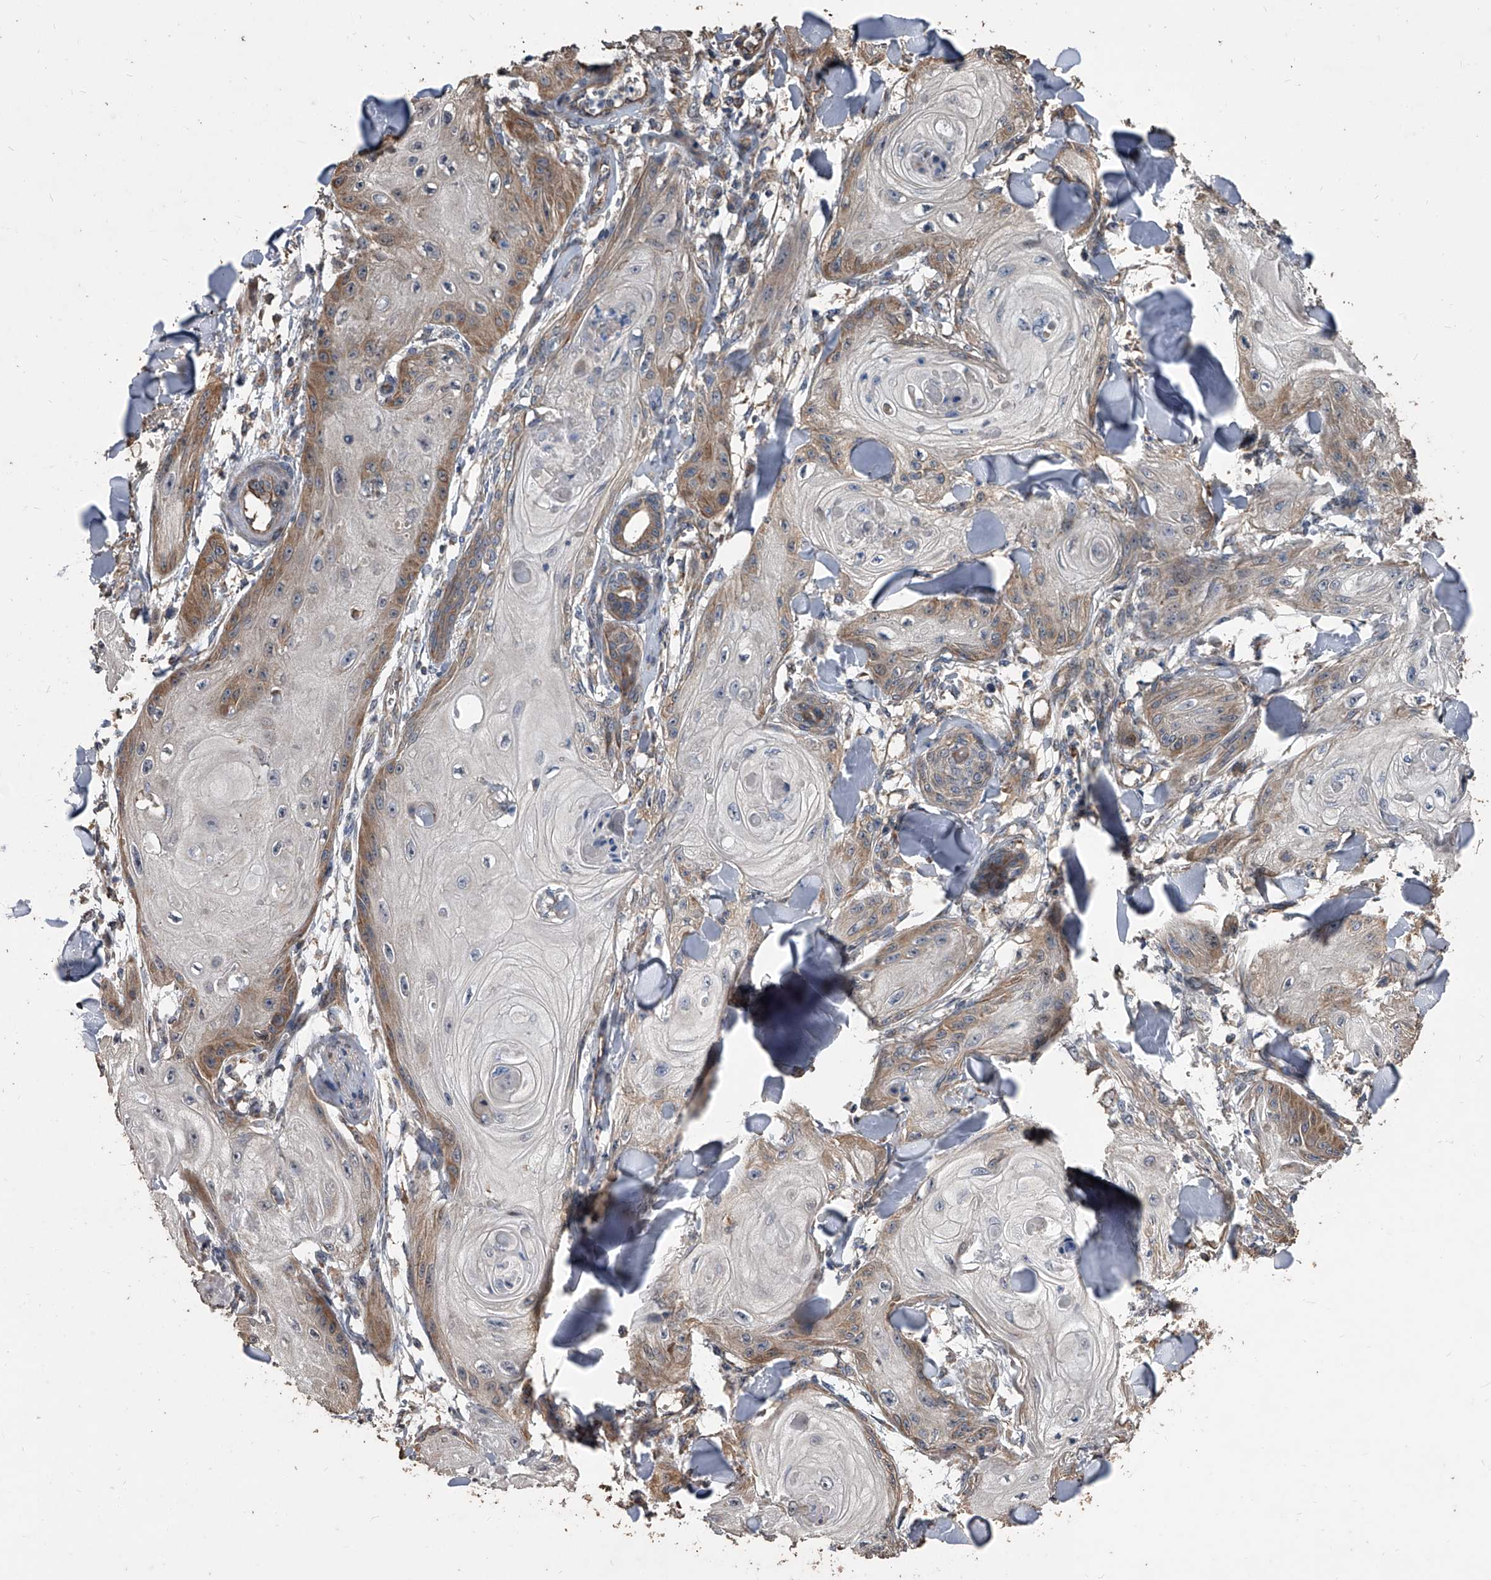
{"staining": {"intensity": "weak", "quantity": ">75%", "location": "cytoplasmic/membranous"}, "tissue": "skin cancer", "cell_type": "Tumor cells", "image_type": "cancer", "snomed": [{"axis": "morphology", "description": "Squamous cell carcinoma, NOS"}, {"axis": "topography", "description": "Skin"}], "caption": "Protein analysis of squamous cell carcinoma (skin) tissue shows weak cytoplasmic/membranous positivity in approximately >75% of tumor cells.", "gene": "LTV1", "patient": {"sex": "male", "age": 74}}